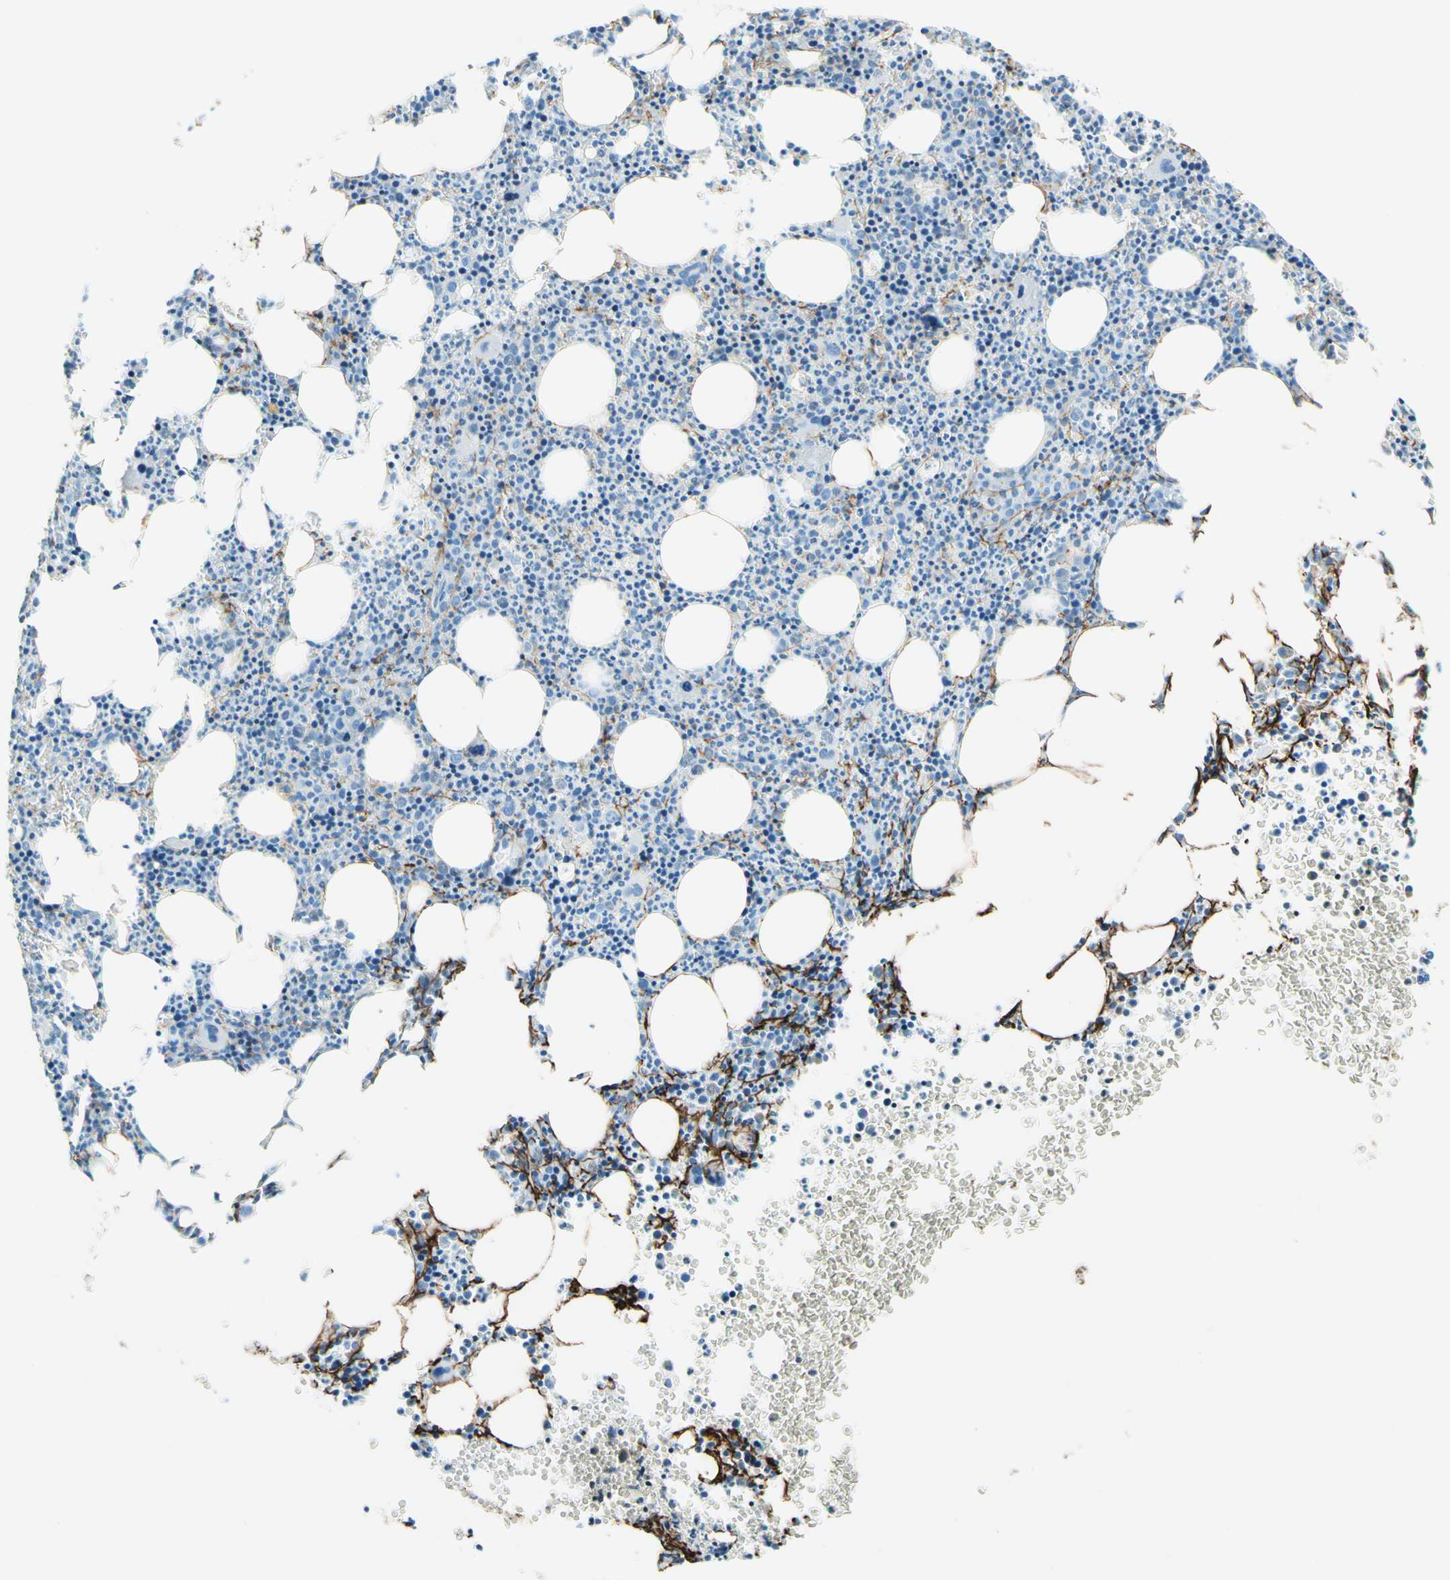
{"staining": {"intensity": "negative", "quantity": "none", "location": "none"}, "tissue": "bone marrow", "cell_type": "Hematopoietic cells", "image_type": "normal", "snomed": [{"axis": "morphology", "description": "Normal tissue, NOS"}, {"axis": "morphology", "description": "Inflammation, NOS"}, {"axis": "topography", "description": "Bone marrow"}], "caption": "High power microscopy histopathology image of an IHC histopathology image of normal bone marrow, revealing no significant staining in hematopoietic cells.", "gene": "MFAP5", "patient": {"sex": "female", "age": 61}}